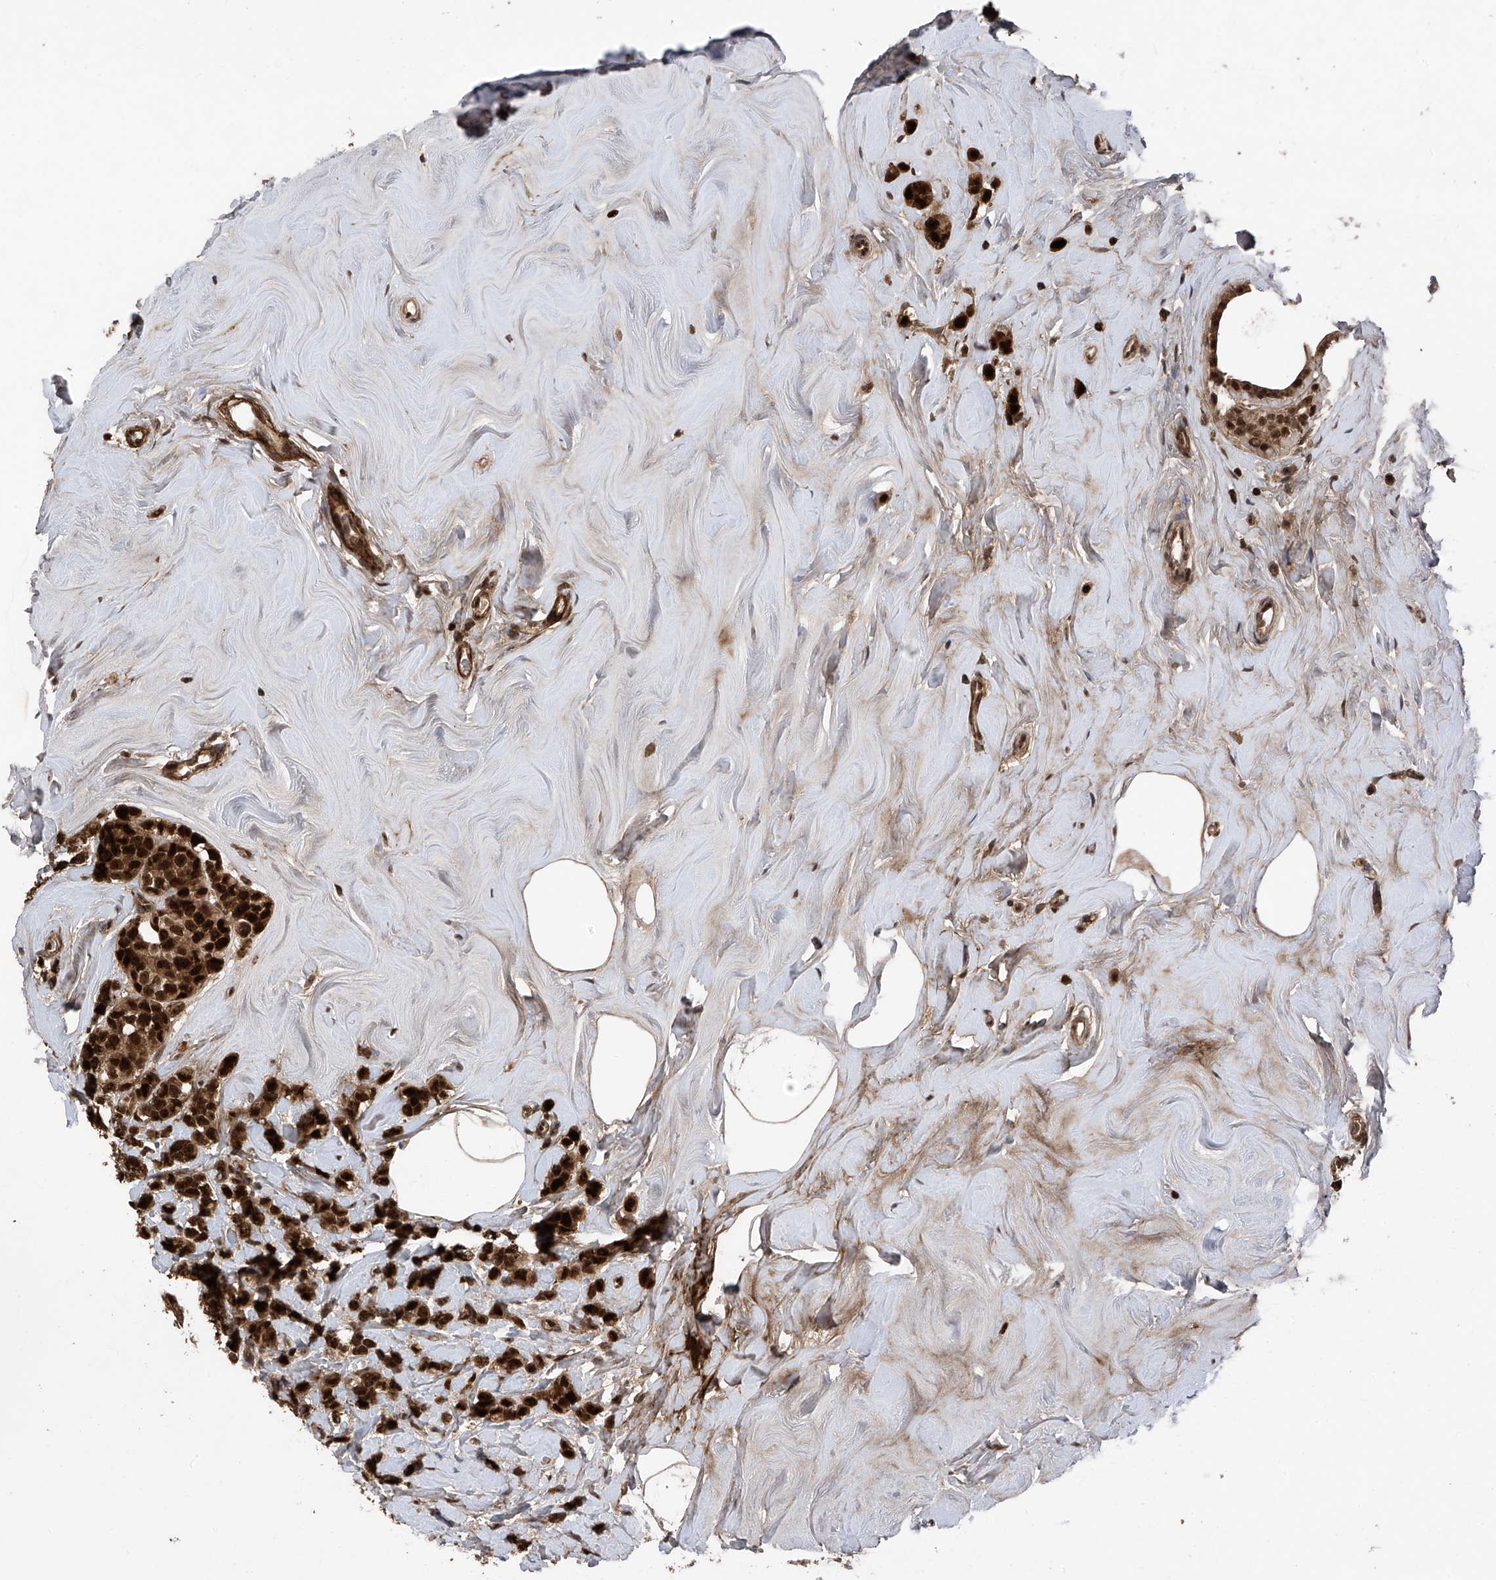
{"staining": {"intensity": "strong", "quantity": ">75%", "location": "cytoplasmic/membranous,nuclear"}, "tissue": "breast cancer", "cell_type": "Tumor cells", "image_type": "cancer", "snomed": [{"axis": "morphology", "description": "Lobular carcinoma"}, {"axis": "topography", "description": "Breast"}], "caption": "Breast cancer (lobular carcinoma) tissue shows strong cytoplasmic/membranous and nuclear expression in about >75% of tumor cells, visualized by immunohistochemistry. The protein is stained brown, and the nuclei are stained in blue (DAB IHC with brightfield microscopy, high magnification).", "gene": "DNAJC9", "patient": {"sex": "female", "age": 47}}